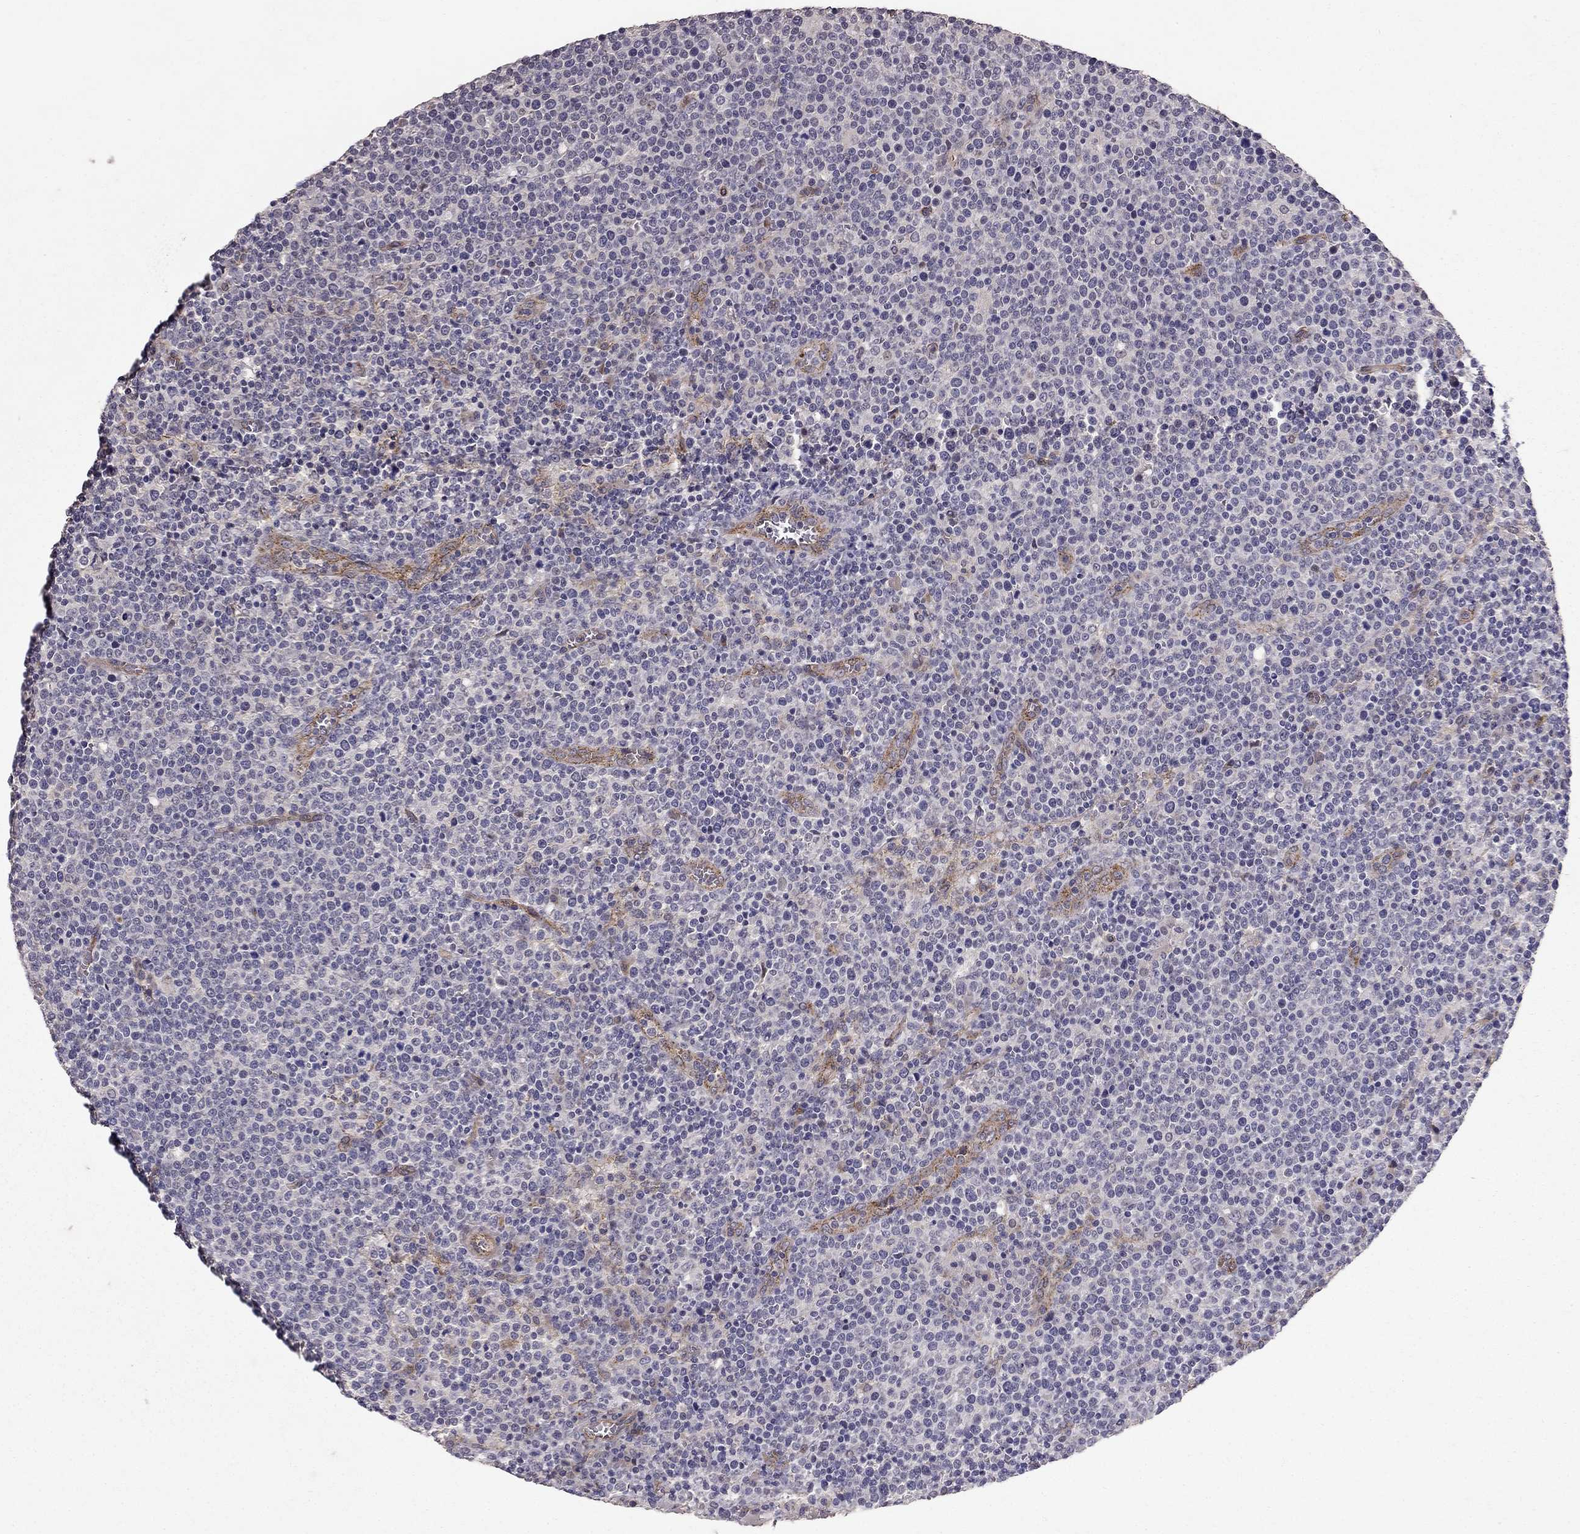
{"staining": {"intensity": "negative", "quantity": "none", "location": "none"}, "tissue": "lymphoma", "cell_type": "Tumor cells", "image_type": "cancer", "snomed": [{"axis": "morphology", "description": "Malignant lymphoma, non-Hodgkin's type, High grade"}, {"axis": "topography", "description": "Lymph node"}], "caption": "This is a photomicrograph of immunohistochemistry staining of lymphoma, which shows no positivity in tumor cells.", "gene": "RASIP1", "patient": {"sex": "male", "age": 61}}